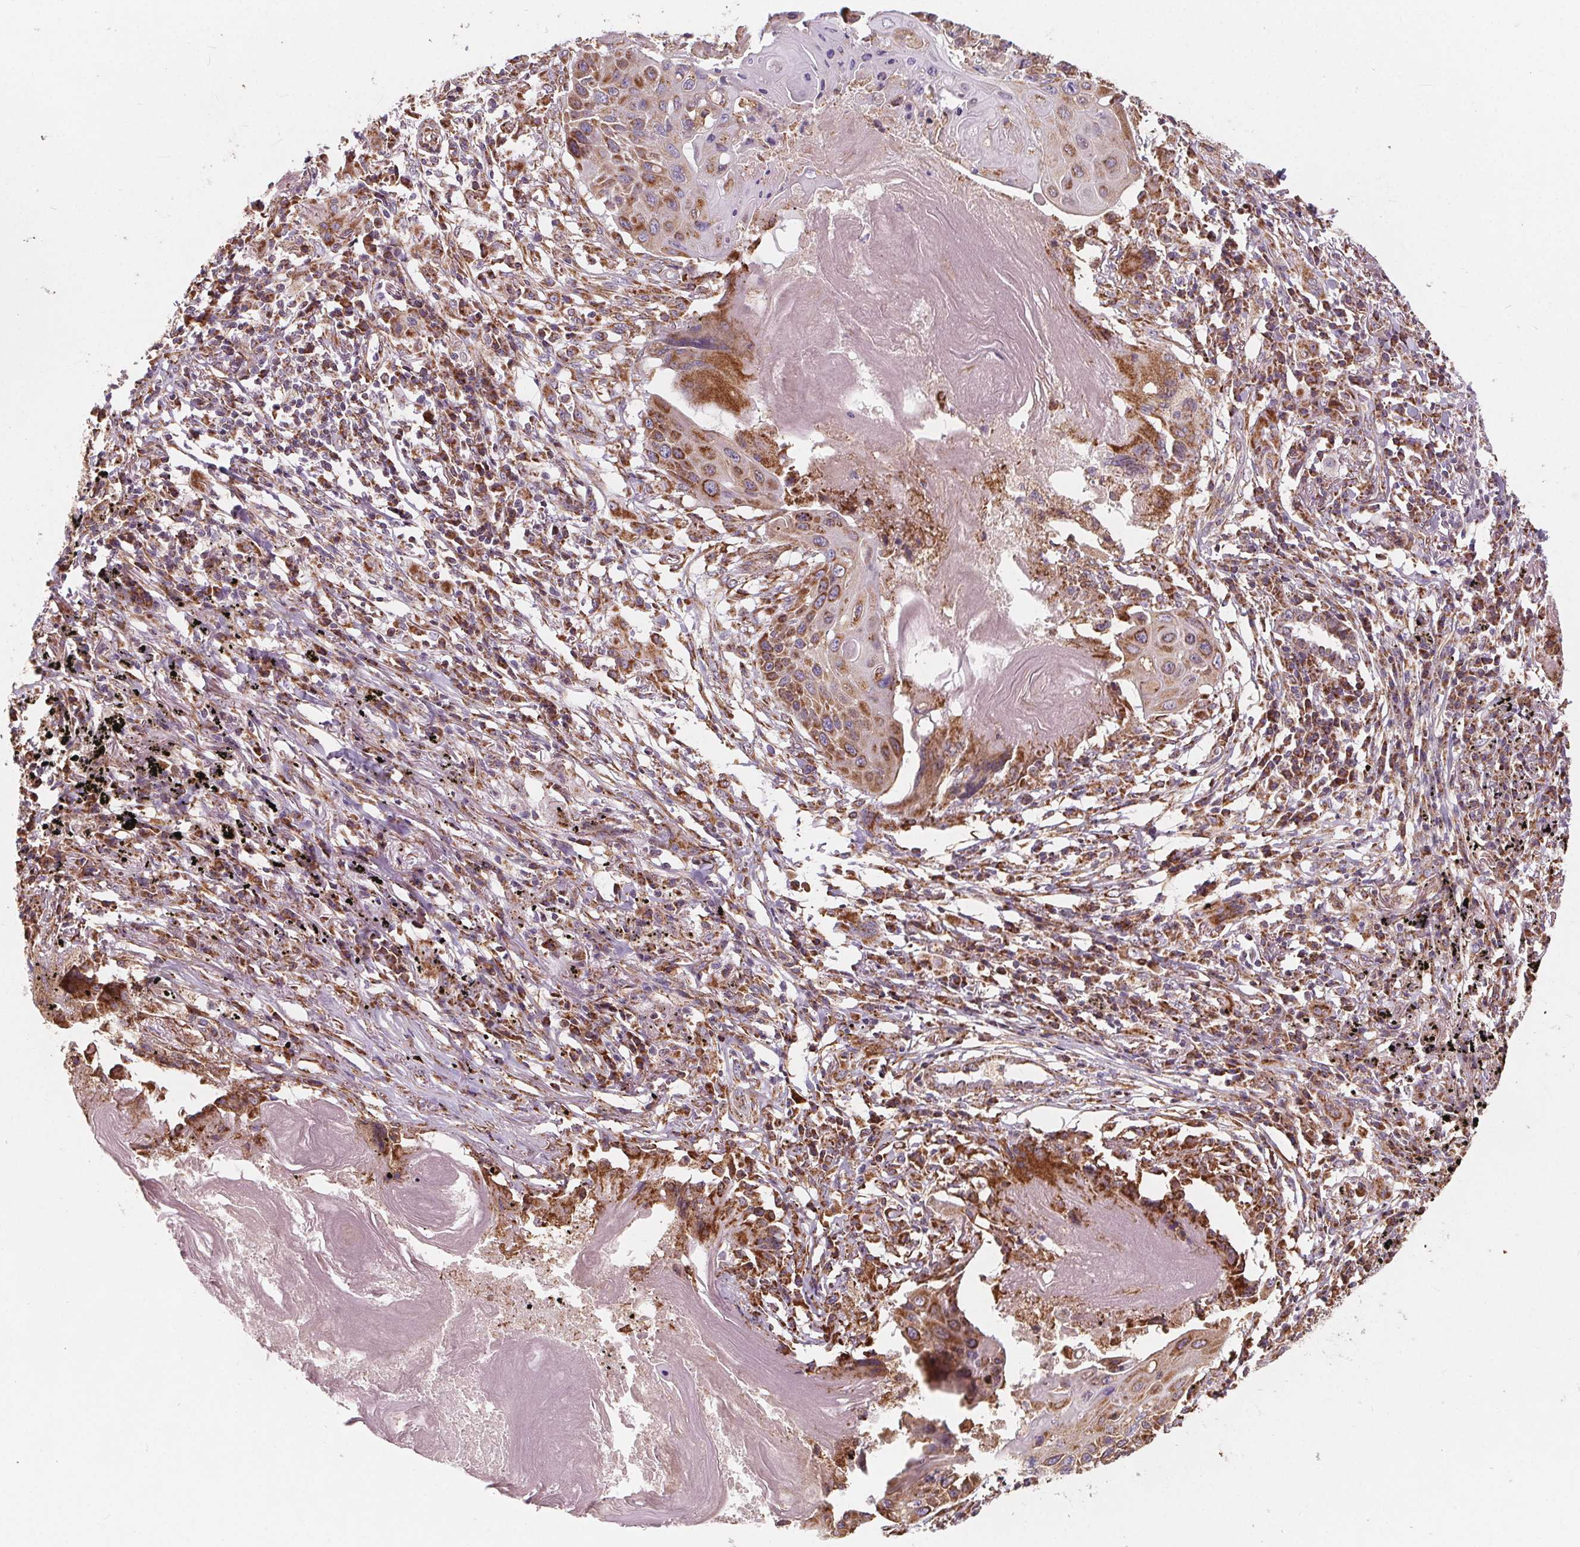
{"staining": {"intensity": "strong", "quantity": "25%-75%", "location": "cytoplasmic/membranous"}, "tissue": "lung cancer", "cell_type": "Tumor cells", "image_type": "cancer", "snomed": [{"axis": "morphology", "description": "Squamous cell carcinoma, NOS"}, {"axis": "topography", "description": "Lung"}], "caption": "IHC staining of lung cancer, which shows high levels of strong cytoplasmic/membranous positivity in approximately 25%-75% of tumor cells indicating strong cytoplasmic/membranous protein expression. The staining was performed using DAB (brown) for protein detection and nuclei were counterstained in hematoxylin (blue).", "gene": "PLSCR3", "patient": {"sex": "male", "age": 78}}